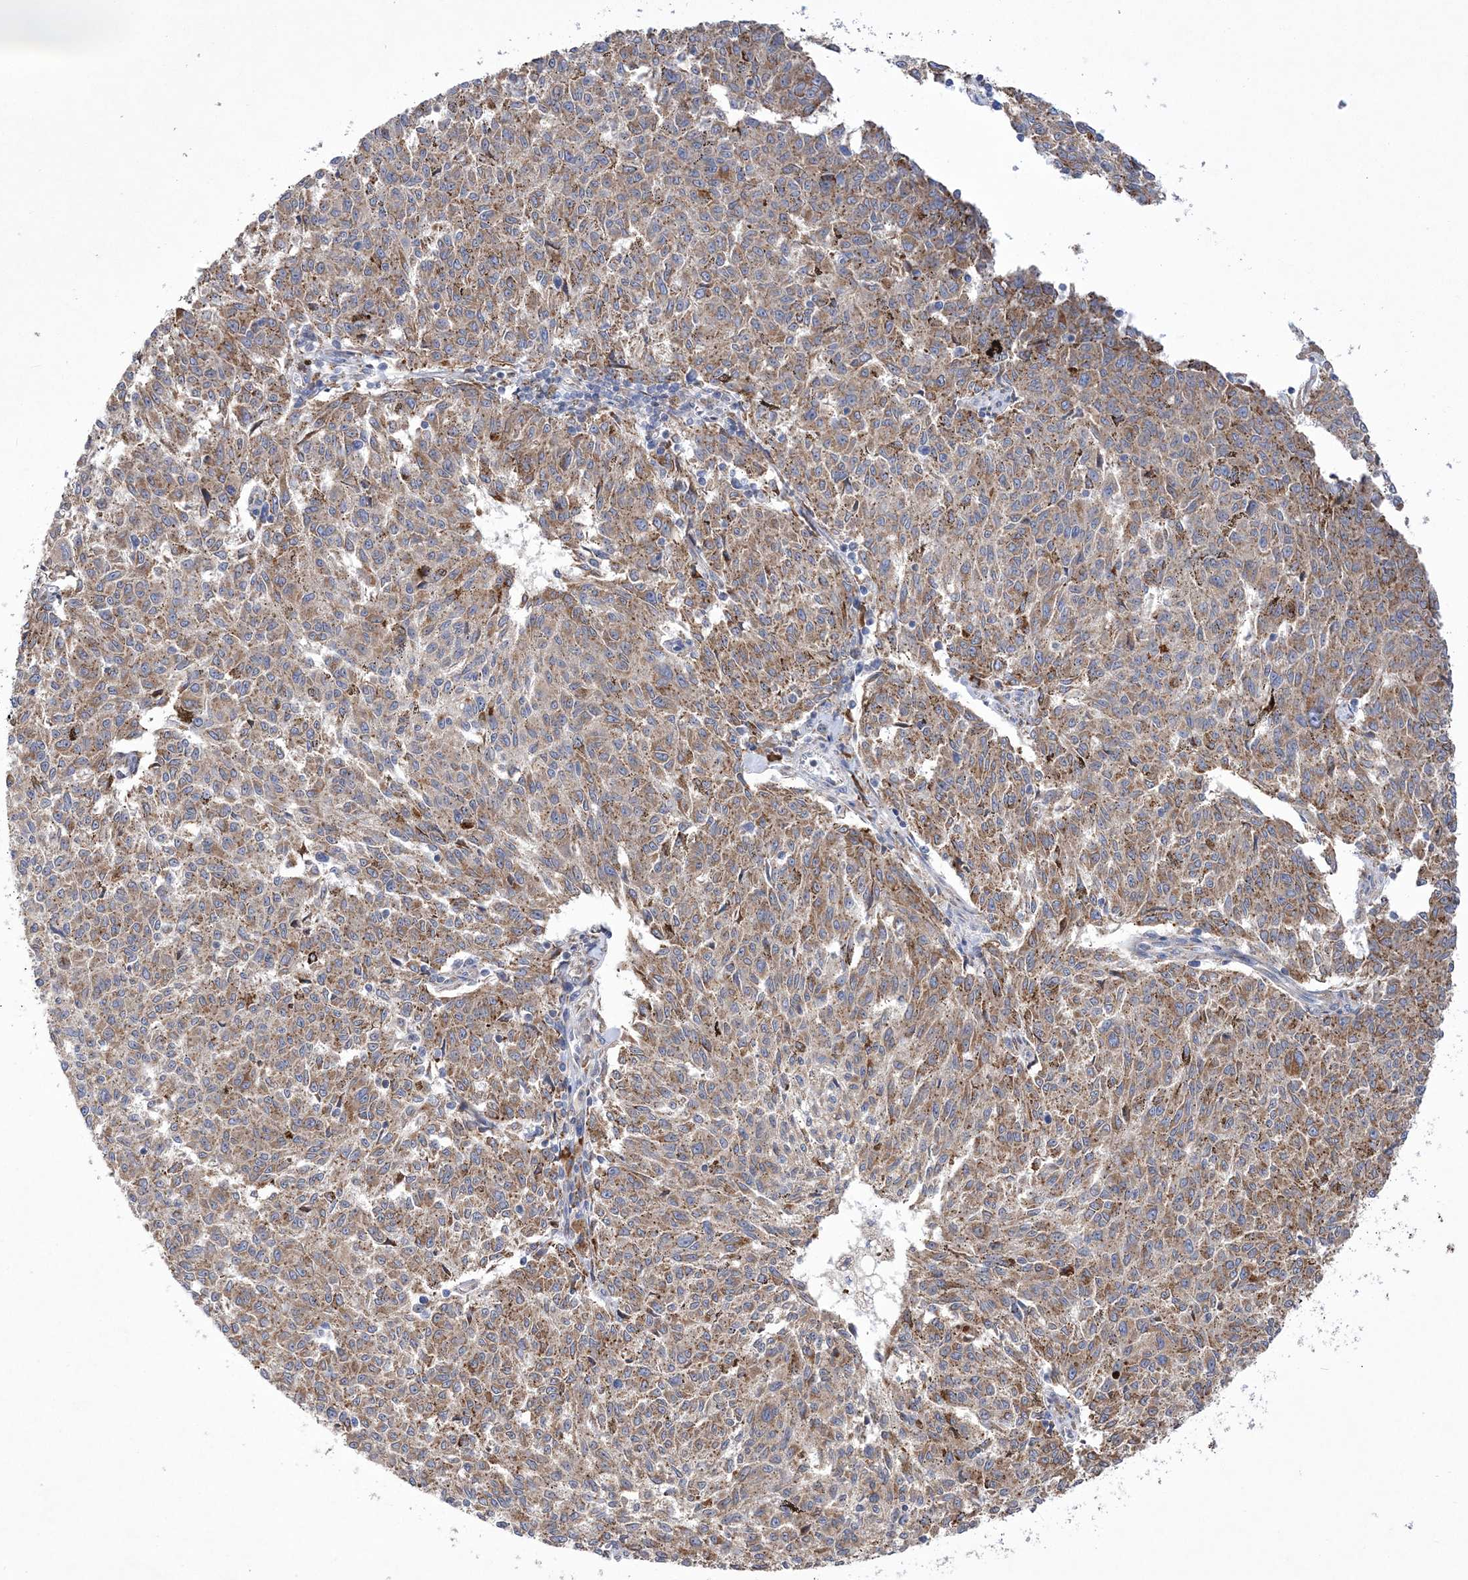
{"staining": {"intensity": "moderate", "quantity": ">75%", "location": "cytoplasmic/membranous"}, "tissue": "melanoma", "cell_type": "Tumor cells", "image_type": "cancer", "snomed": [{"axis": "morphology", "description": "Malignant melanoma, NOS"}, {"axis": "topography", "description": "Skin"}], "caption": "Protein positivity by immunohistochemistry shows moderate cytoplasmic/membranous staining in about >75% of tumor cells in malignant melanoma. The protein is stained brown, and the nuclei are stained in blue (DAB (3,3'-diaminobenzidine) IHC with brightfield microscopy, high magnification).", "gene": "MED31", "patient": {"sex": "female", "age": 72}}